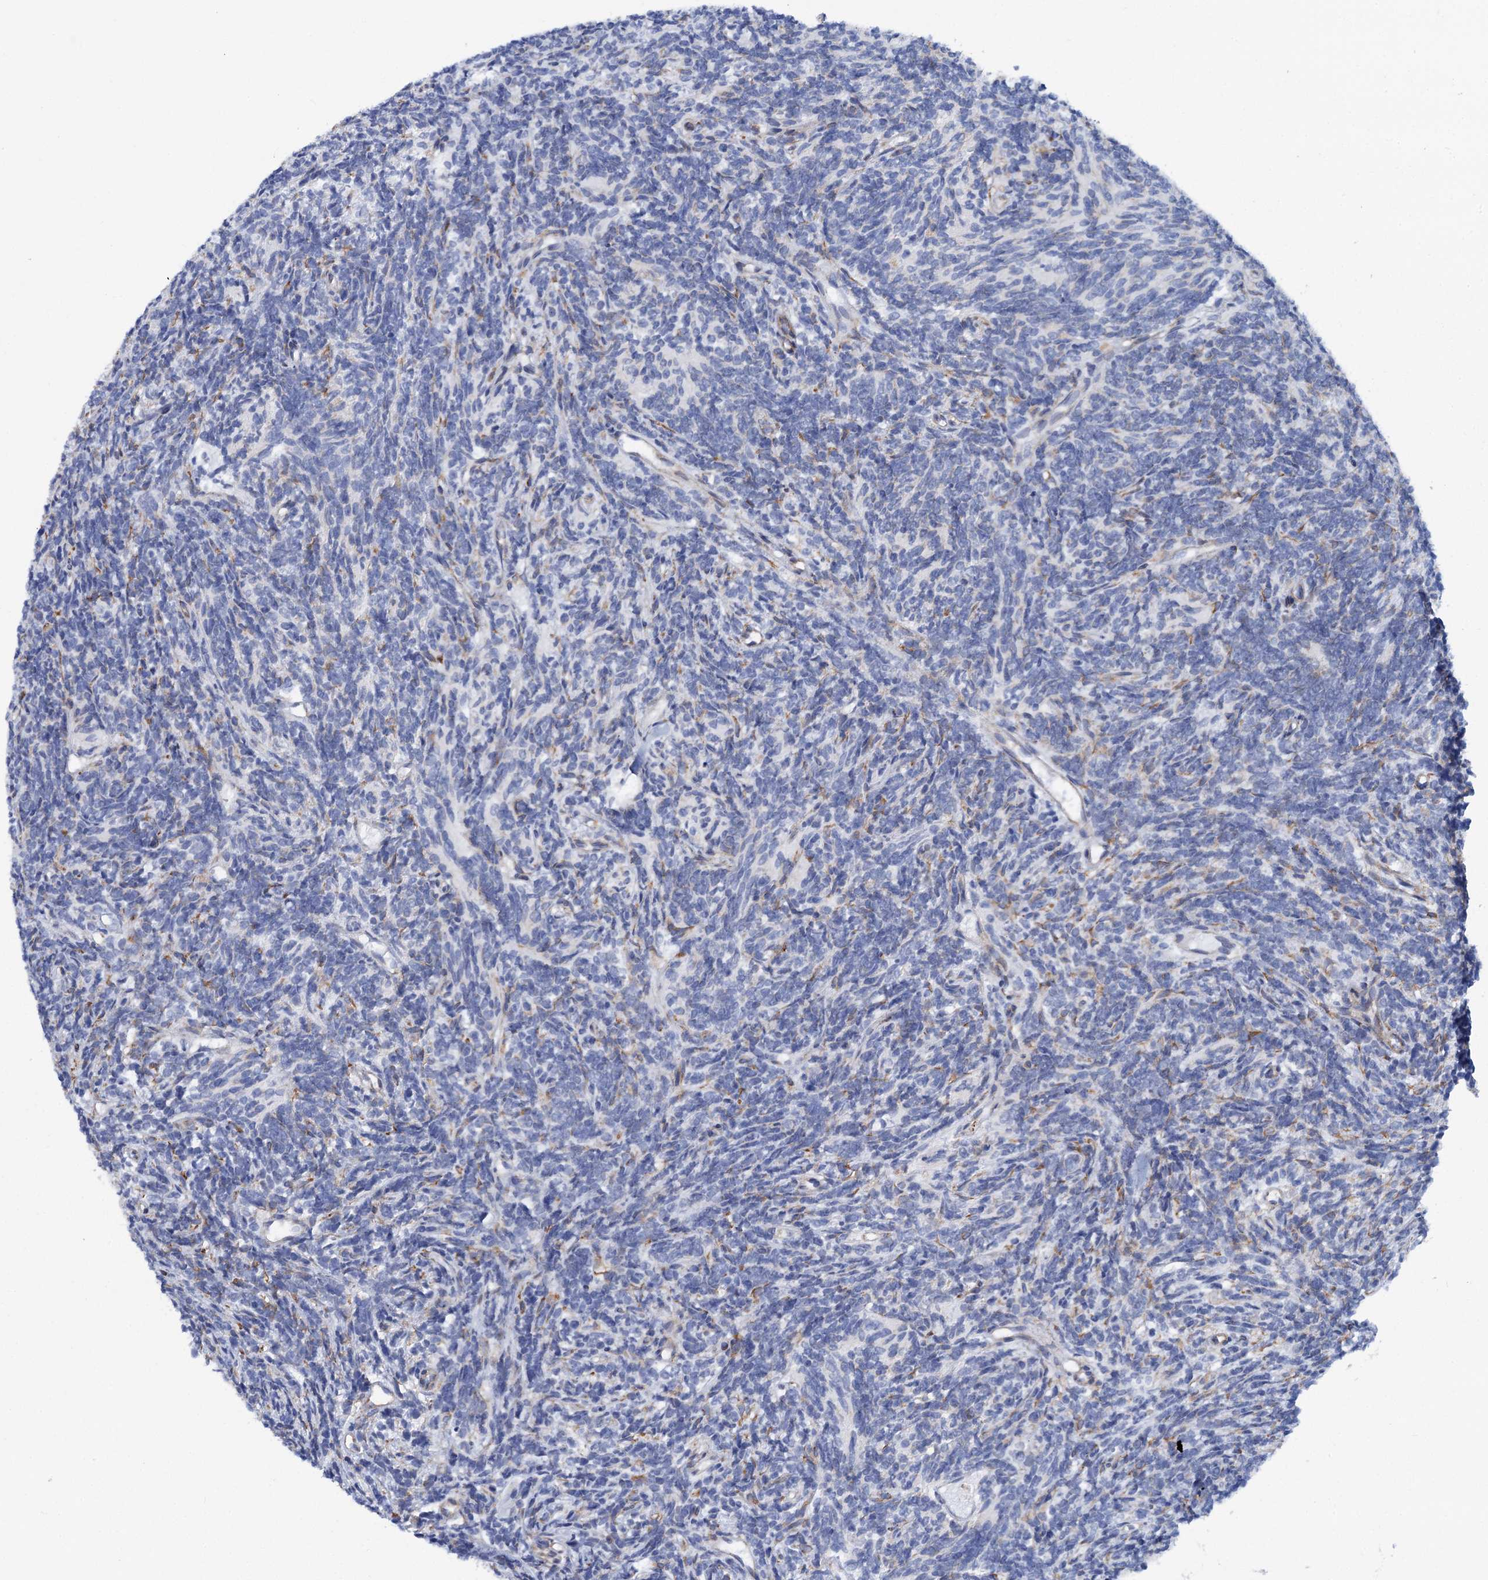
{"staining": {"intensity": "negative", "quantity": "none", "location": "none"}, "tissue": "glioma", "cell_type": "Tumor cells", "image_type": "cancer", "snomed": [{"axis": "morphology", "description": "Glioma, malignant, Low grade"}, {"axis": "topography", "description": "Brain"}], "caption": "The histopathology image exhibits no staining of tumor cells in low-grade glioma (malignant).", "gene": "SHE", "patient": {"sex": "female", "age": 1}}